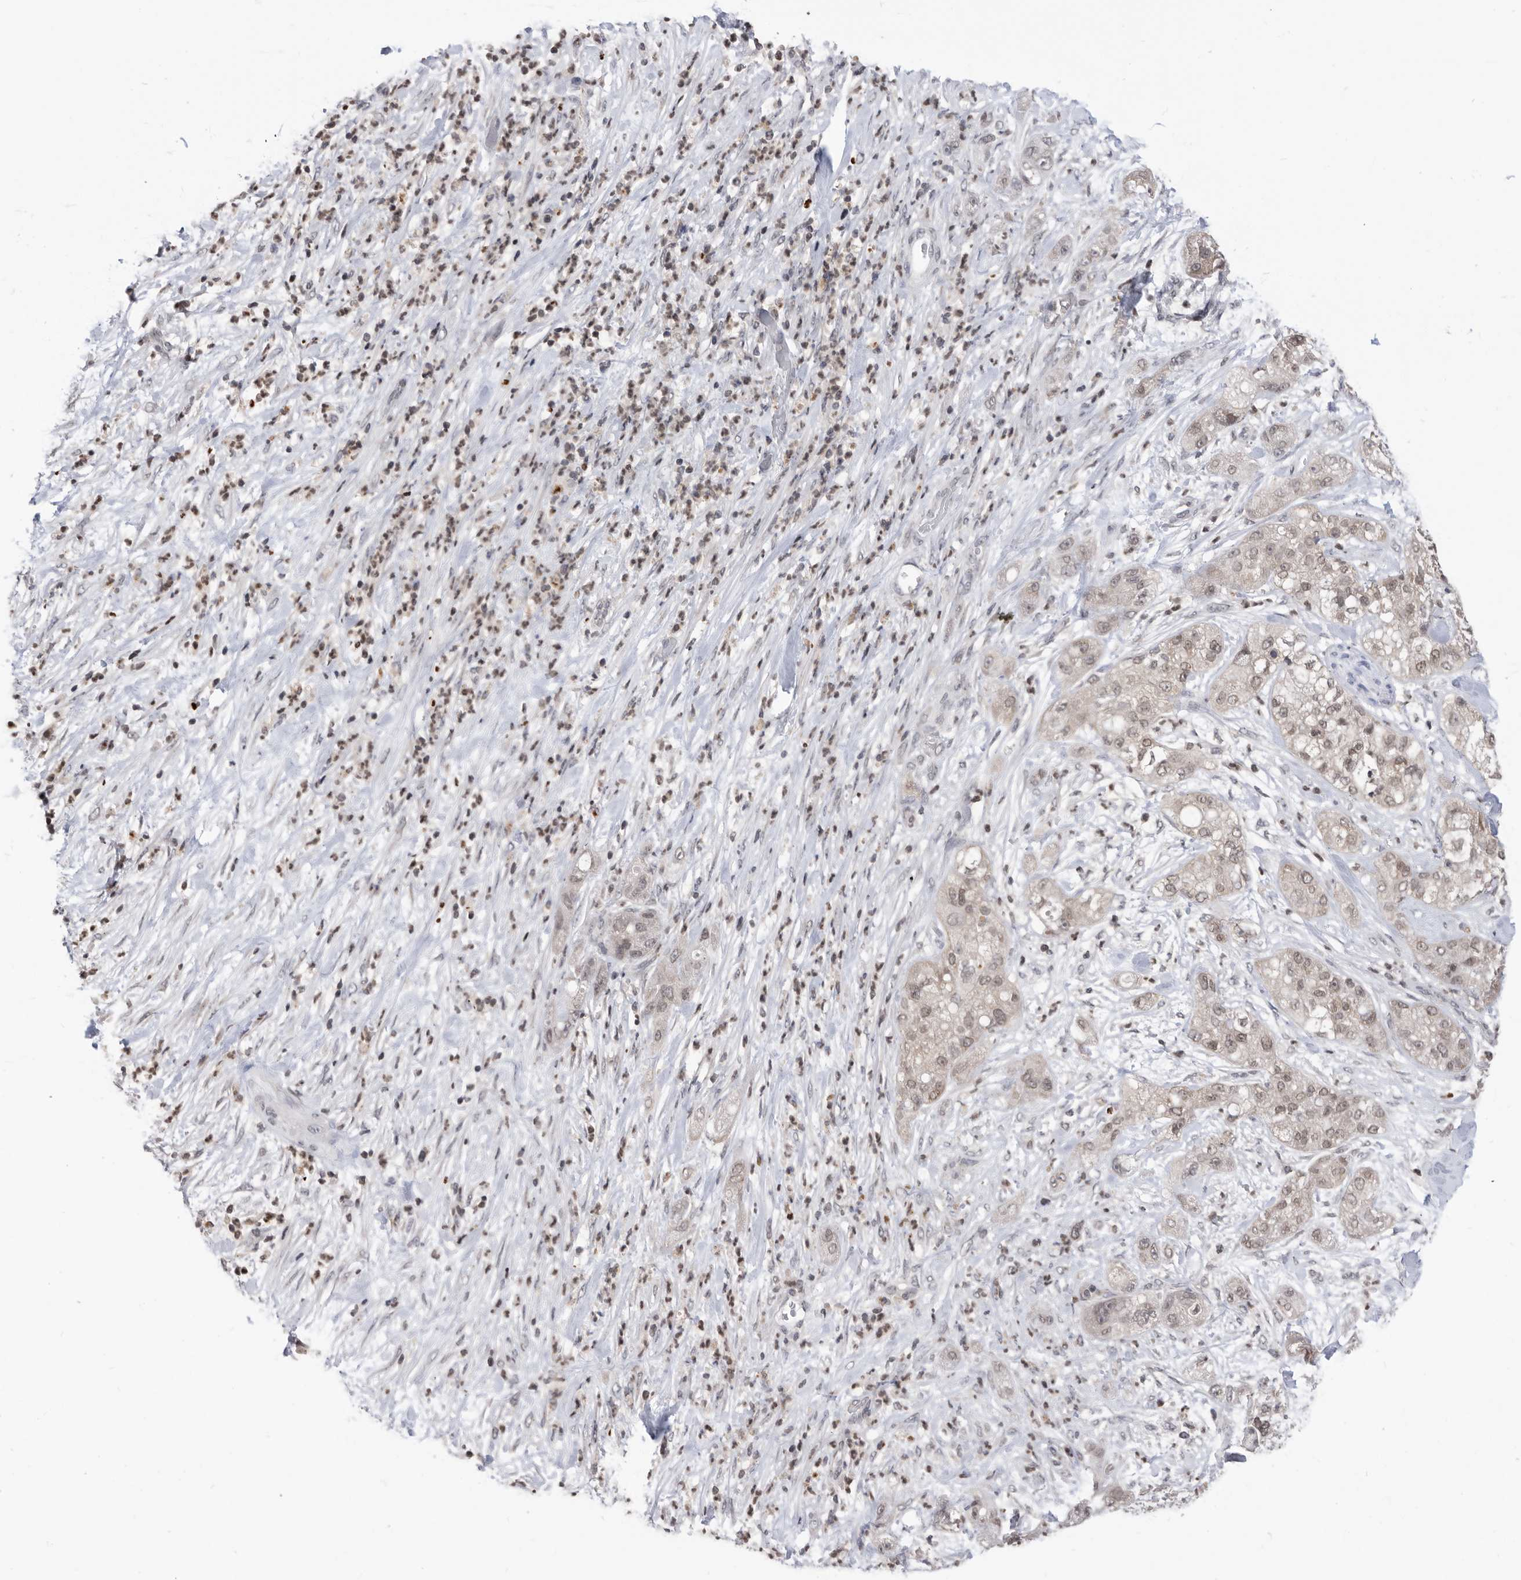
{"staining": {"intensity": "moderate", "quantity": ">75%", "location": "nuclear"}, "tissue": "pancreatic cancer", "cell_type": "Tumor cells", "image_type": "cancer", "snomed": [{"axis": "morphology", "description": "Adenocarcinoma, NOS"}, {"axis": "topography", "description": "Pancreas"}], "caption": "This is a histology image of immunohistochemistry staining of pancreatic adenocarcinoma, which shows moderate staining in the nuclear of tumor cells.", "gene": "TSTD1", "patient": {"sex": "female", "age": 78}}